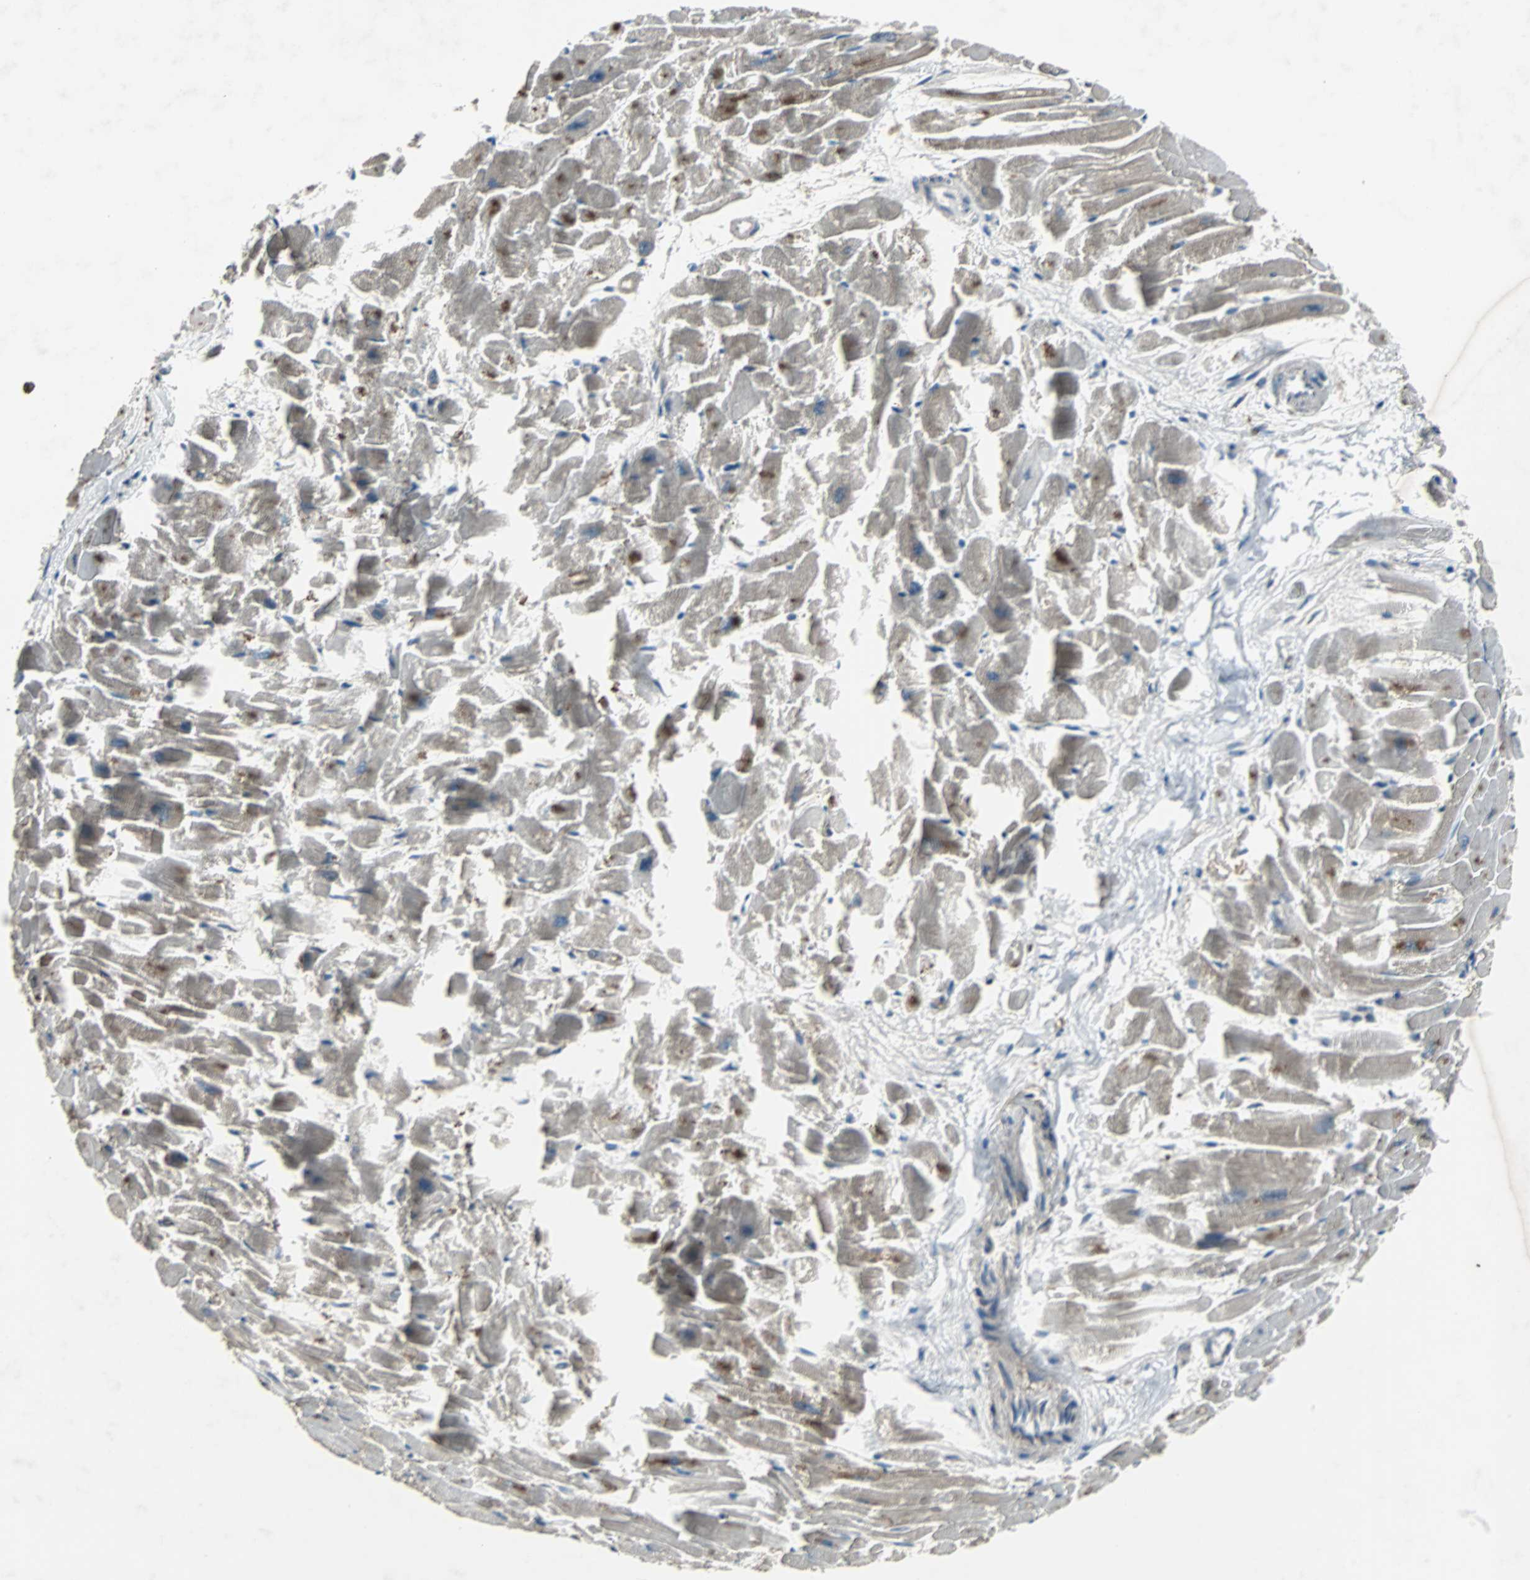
{"staining": {"intensity": "moderate", "quantity": "25%-75%", "location": "nuclear"}, "tissue": "heart muscle", "cell_type": "Cardiomyocytes", "image_type": "normal", "snomed": [{"axis": "morphology", "description": "Normal tissue, NOS"}, {"axis": "topography", "description": "Heart"}], "caption": "This histopathology image exhibits immunohistochemistry (IHC) staining of unremarkable human heart muscle, with medium moderate nuclear staining in about 25%-75% of cardiomyocytes.", "gene": "SOS1", "patient": {"sex": "female", "age": 19}}